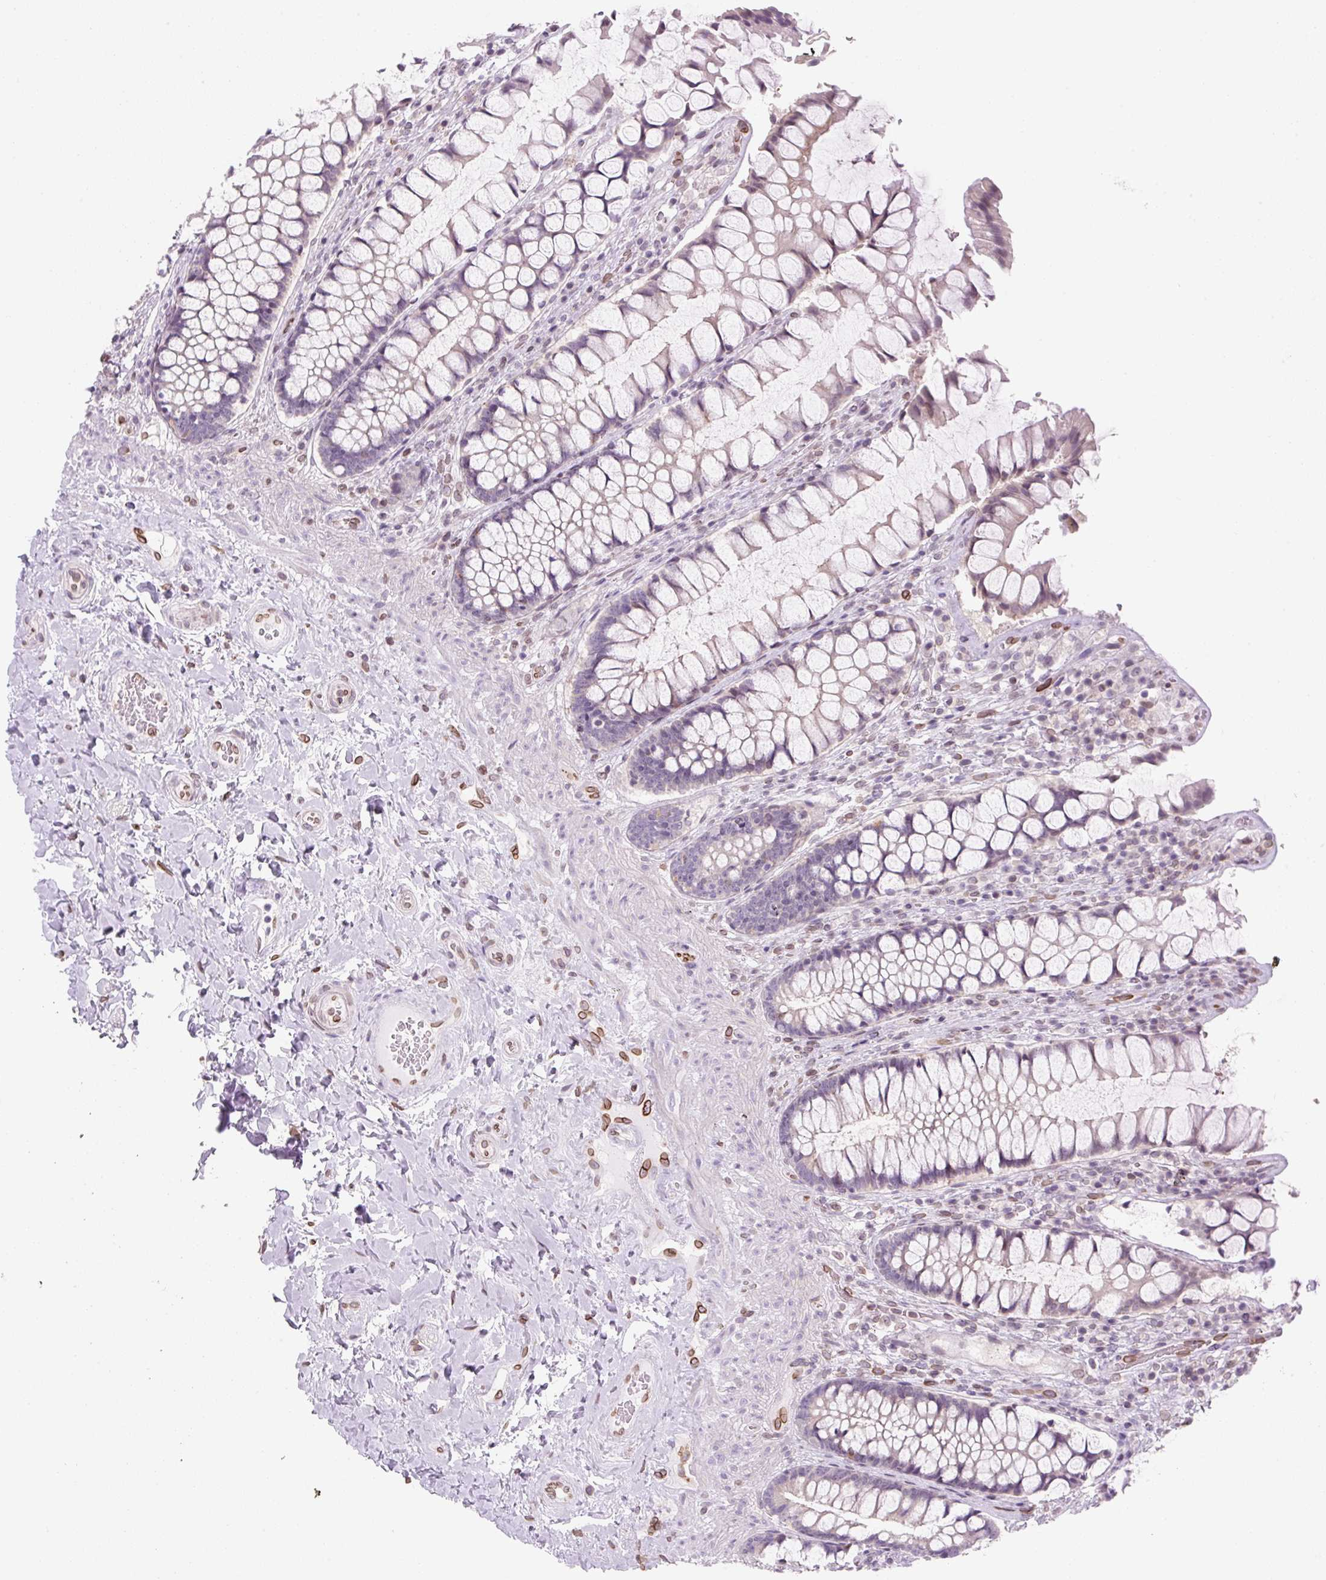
{"staining": {"intensity": "weak", "quantity": "25%-75%", "location": "cytoplasmic/membranous"}, "tissue": "rectum", "cell_type": "Glandular cells", "image_type": "normal", "snomed": [{"axis": "morphology", "description": "Normal tissue, NOS"}, {"axis": "topography", "description": "Rectum"}], "caption": "This micrograph displays immunohistochemistry (IHC) staining of unremarkable human rectum, with low weak cytoplasmic/membranous staining in approximately 25%-75% of glandular cells.", "gene": "SYNE3", "patient": {"sex": "female", "age": 58}}